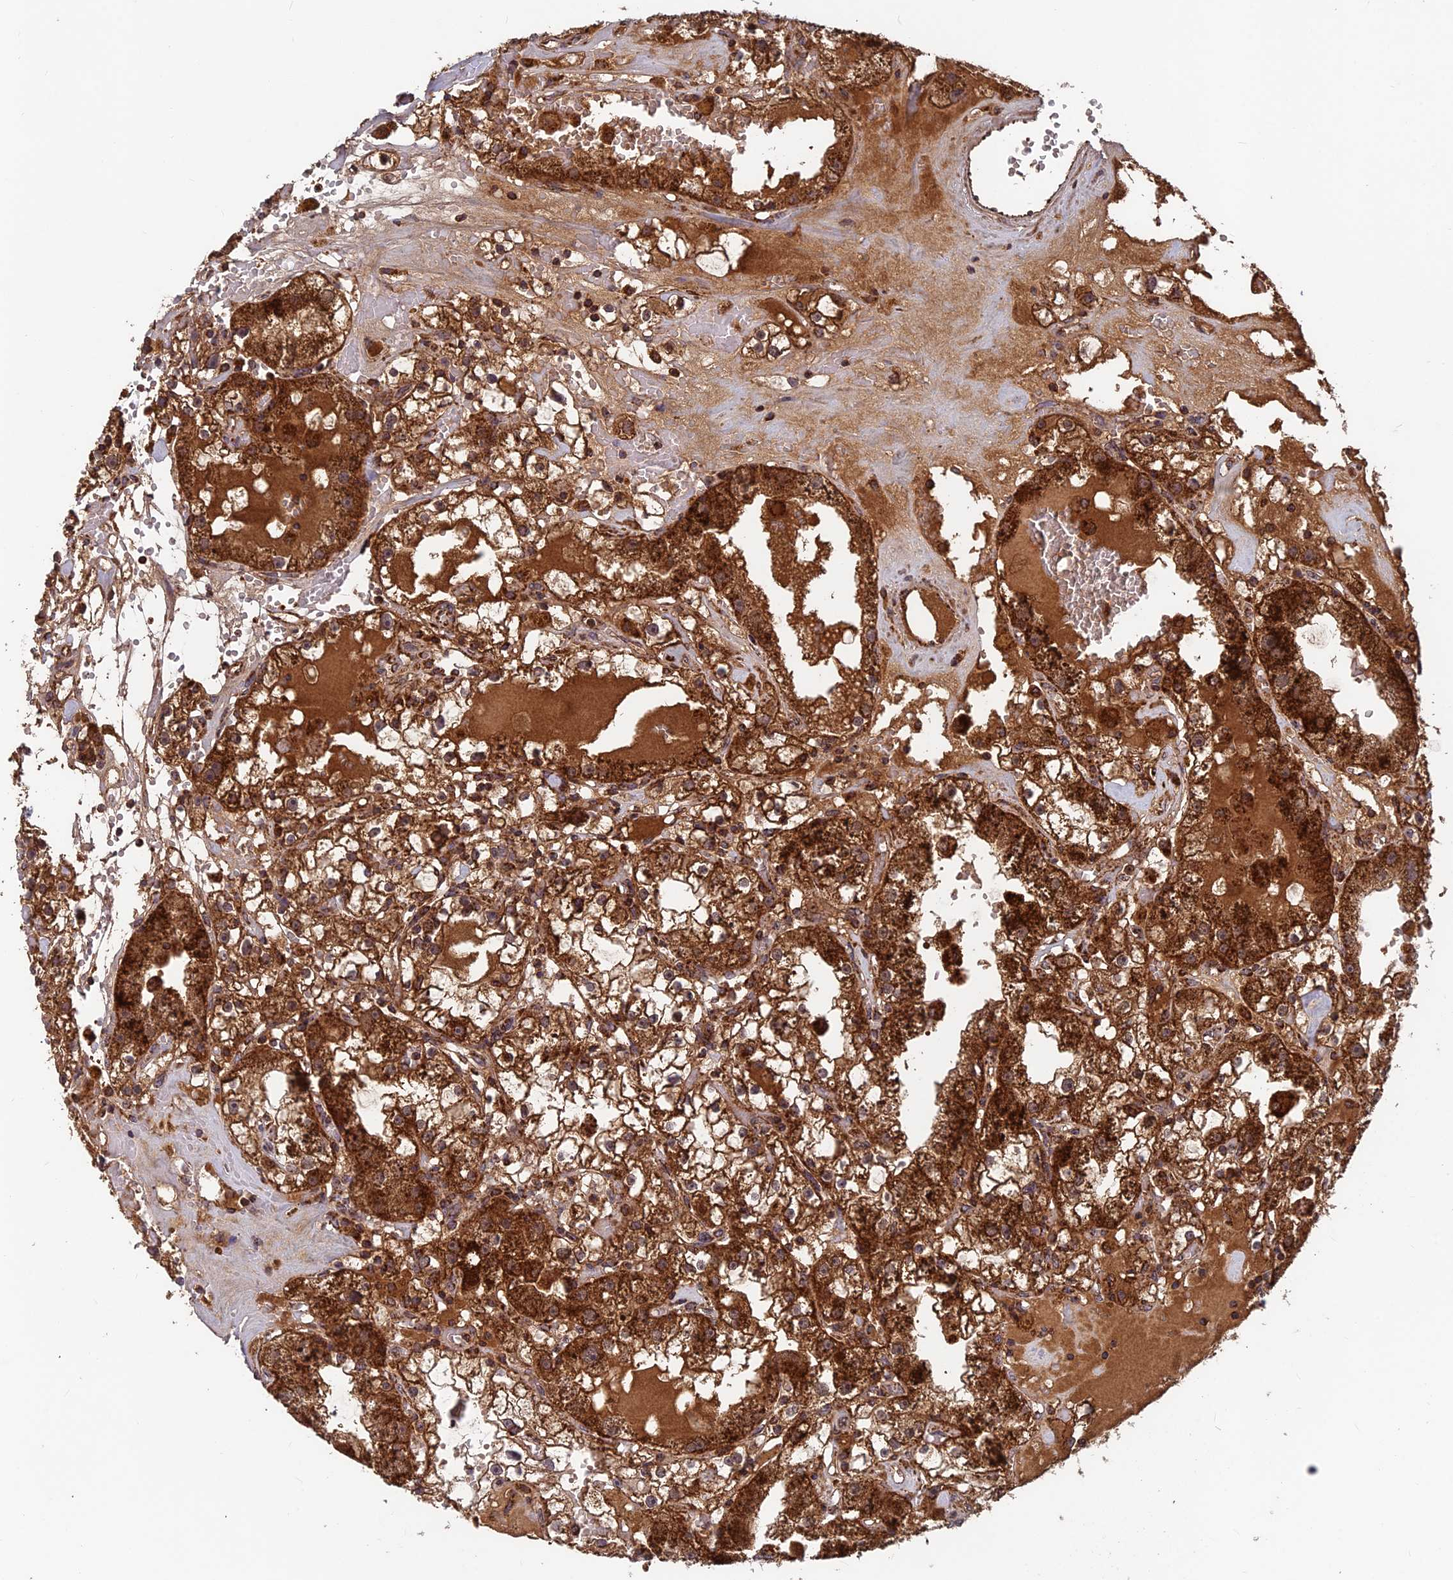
{"staining": {"intensity": "strong", "quantity": ">75%", "location": "cytoplasmic/membranous"}, "tissue": "renal cancer", "cell_type": "Tumor cells", "image_type": "cancer", "snomed": [{"axis": "morphology", "description": "Adenocarcinoma, NOS"}, {"axis": "topography", "description": "Kidney"}], "caption": "DAB (3,3'-diaminobenzidine) immunohistochemical staining of renal cancer (adenocarcinoma) exhibits strong cytoplasmic/membranous protein expression in about >75% of tumor cells.", "gene": "CCDC15", "patient": {"sex": "male", "age": 56}}